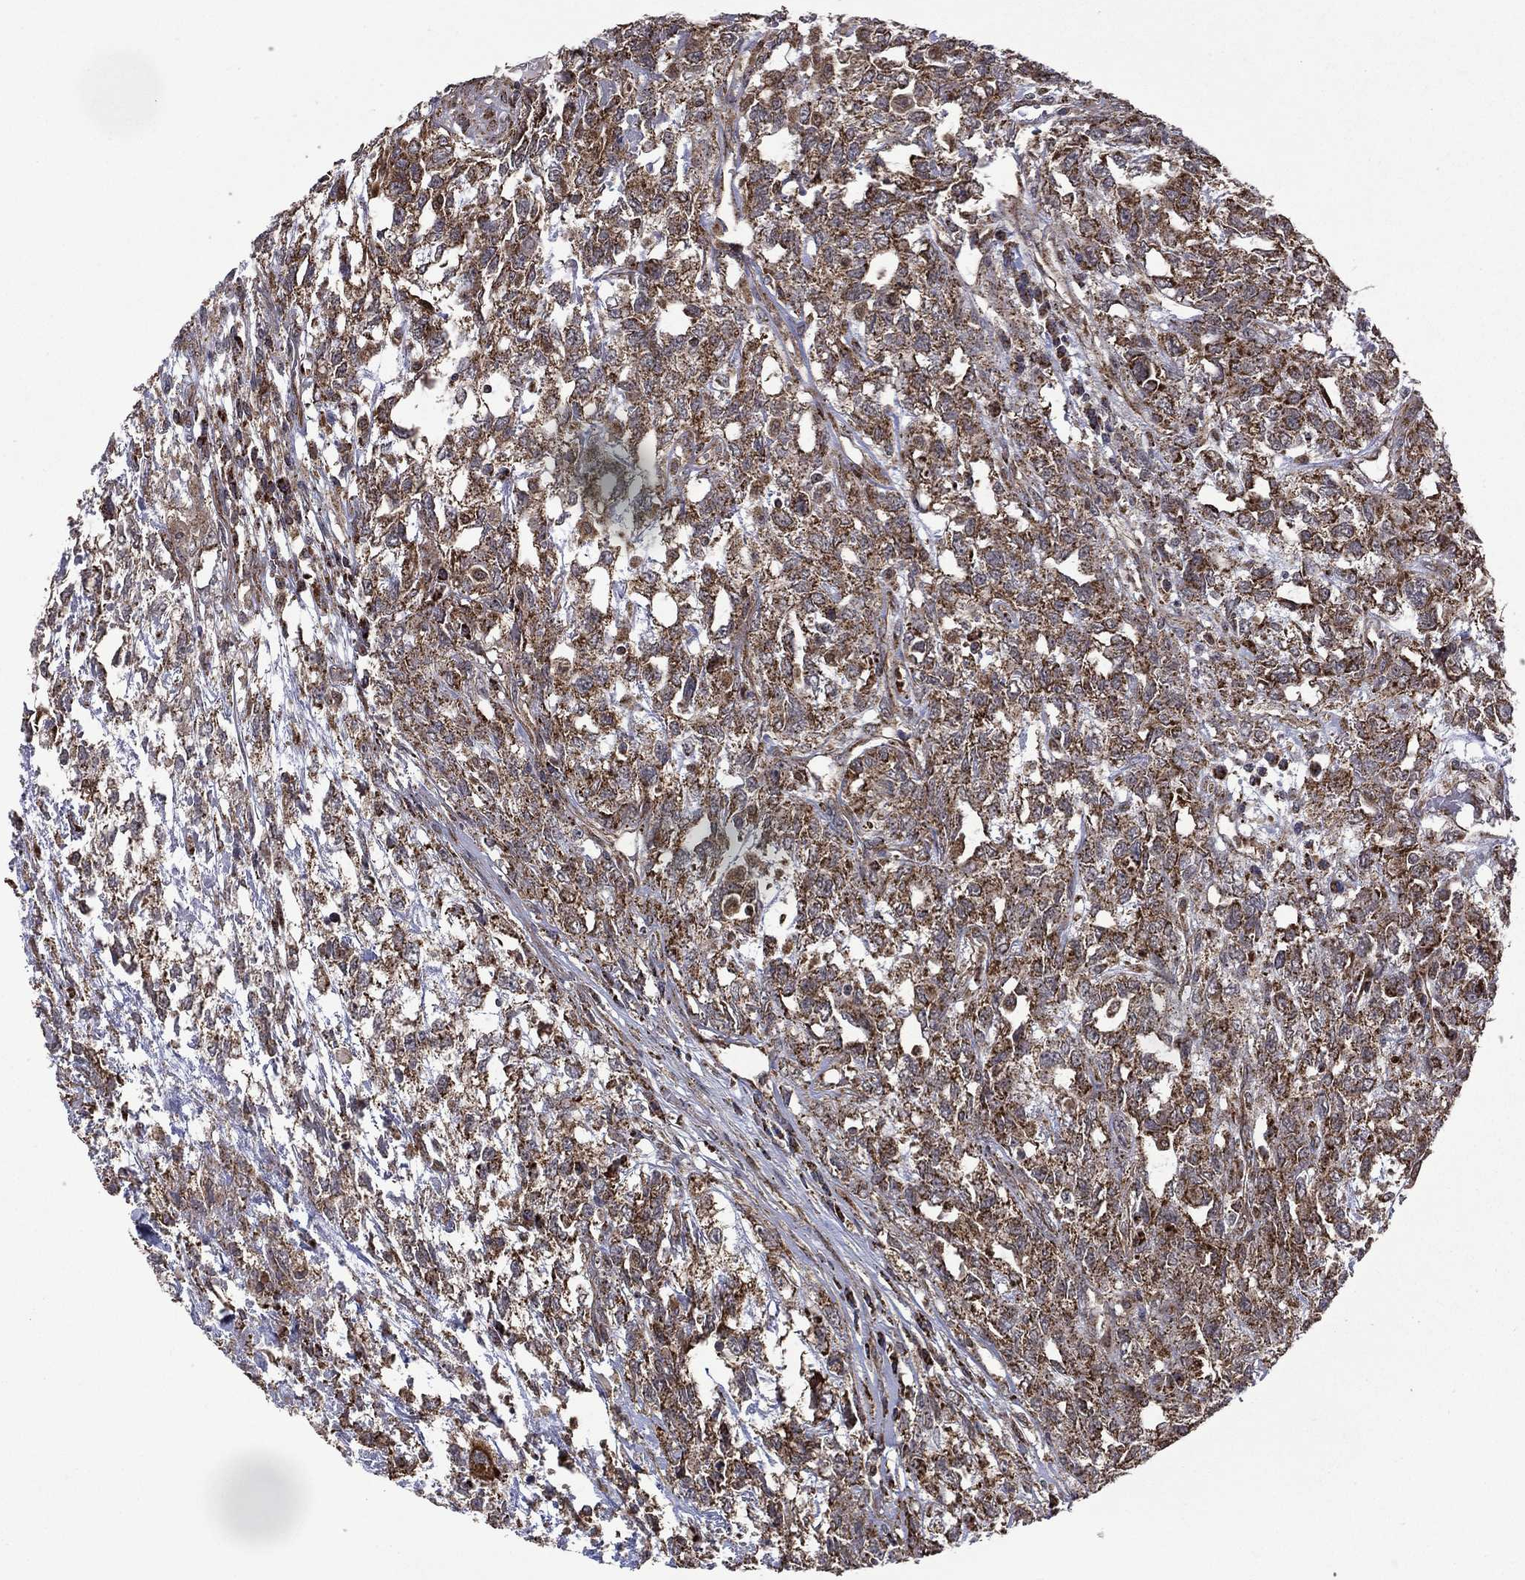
{"staining": {"intensity": "strong", "quantity": ">75%", "location": "cytoplasmic/membranous"}, "tissue": "testis cancer", "cell_type": "Tumor cells", "image_type": "cancer", "snomed": [{"axis": "morphology", "description": "Seminoma, NOS"}, {"axis": "topography", "description": "Testis"}], "caption": "Protein expression analysis of human testis seminoma reveals strong cytoplasmic/membranous staining in approximately >75% of tumor cells.", "gene": "GIMAP6", "patient": {"sex": "male", "age": 52}}